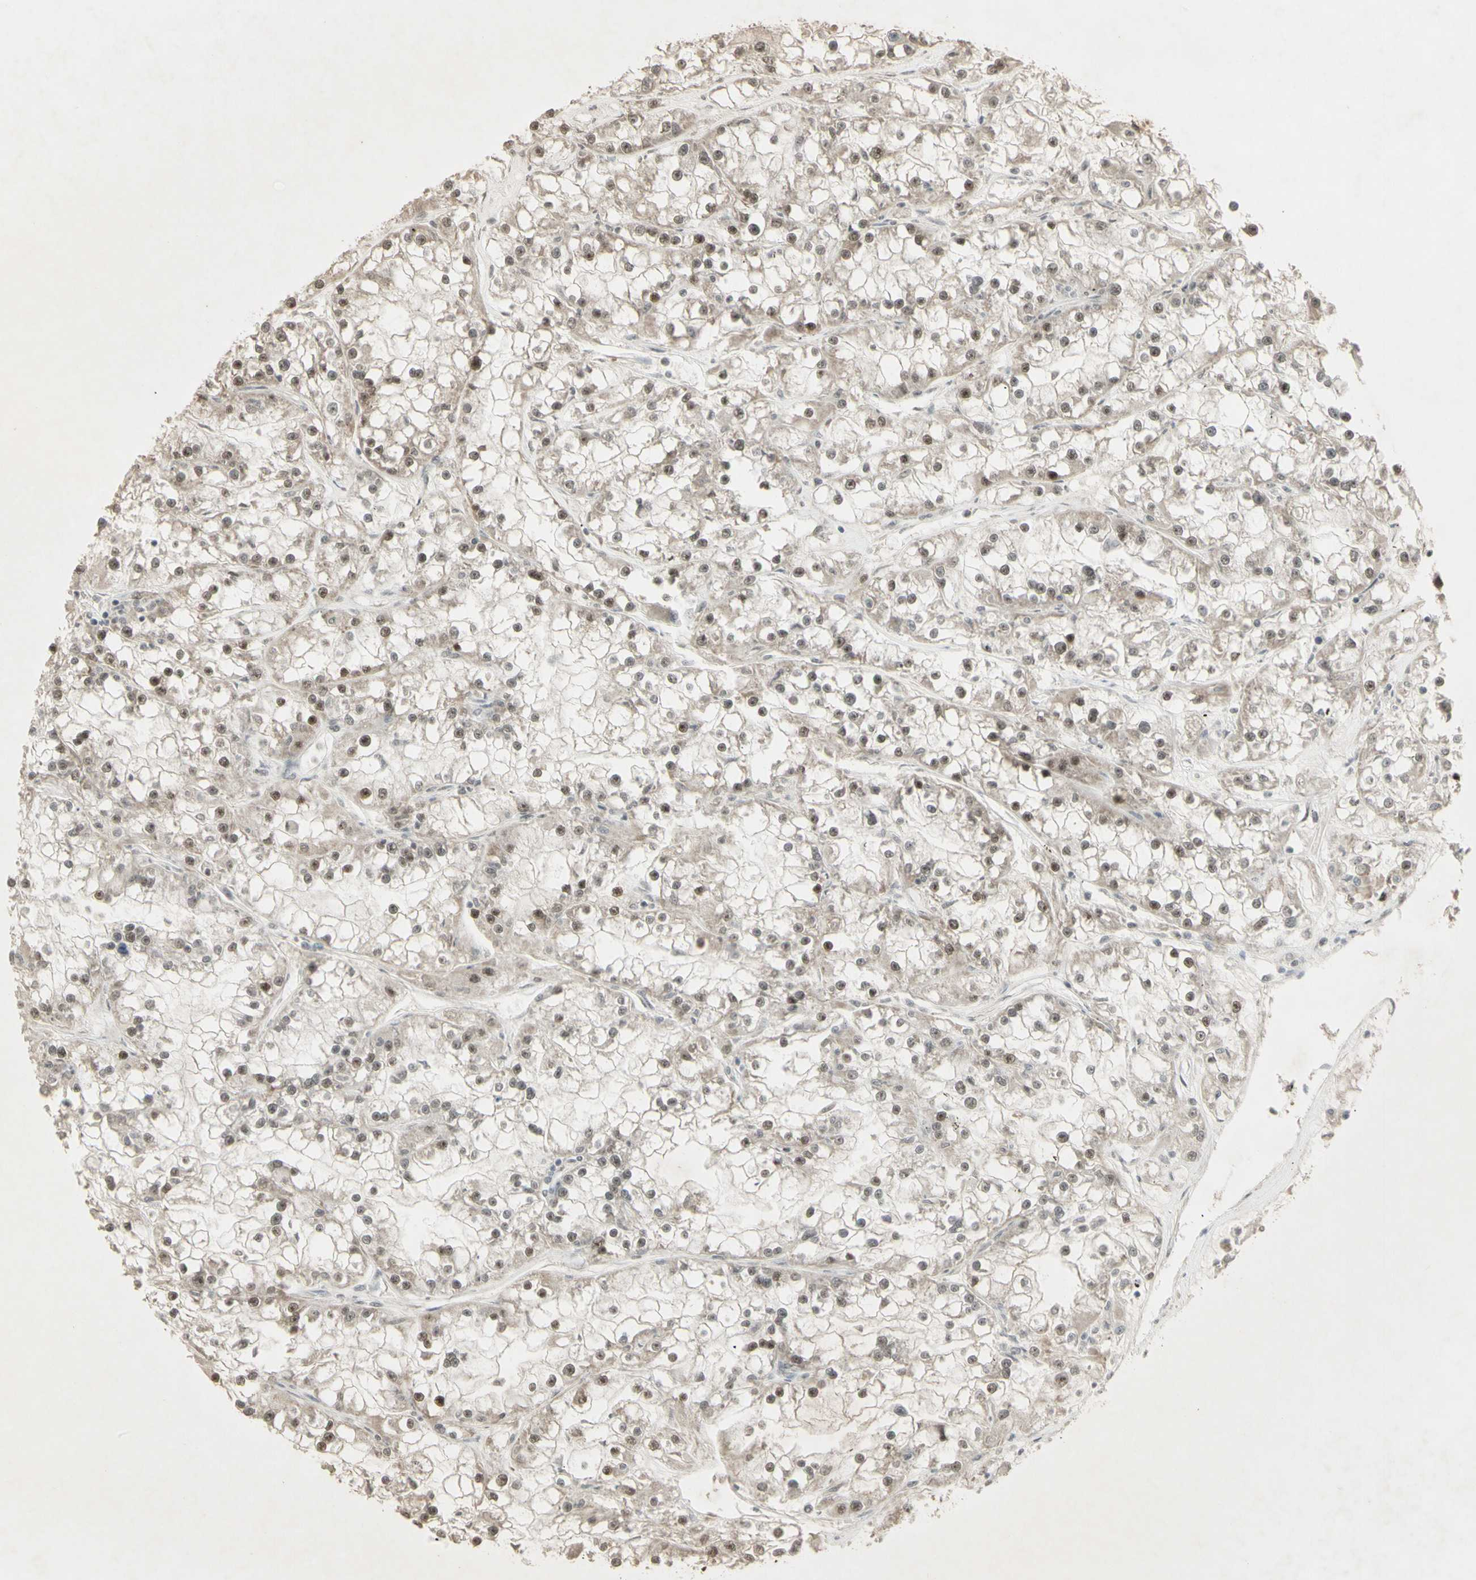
{"staining": {"intensity": "weak", "quantity": ">75%", "location": "cytoplasmic/membranous,nuclear"}, "tissue": "renal cancer", "cell_type": "Tumor cells", "image_type": "cancer", "snomed": [{"axis": "morphology", "description": "Adenocarcinoma, NOS"}, {"axis": "topography", "description": "Kidney"}], "caption": "This histopathology image displays renal cancer (adenocarcinoma) stained with immunohistochemistry to label a protein in brown. The cytoplasmic/membranous and nuclear of tumor cells show weak positivity for the protein. Nuclei are counter-stained blue.", "gene": "CCNT1", "patient": {"sex": "female", "age": 52}}